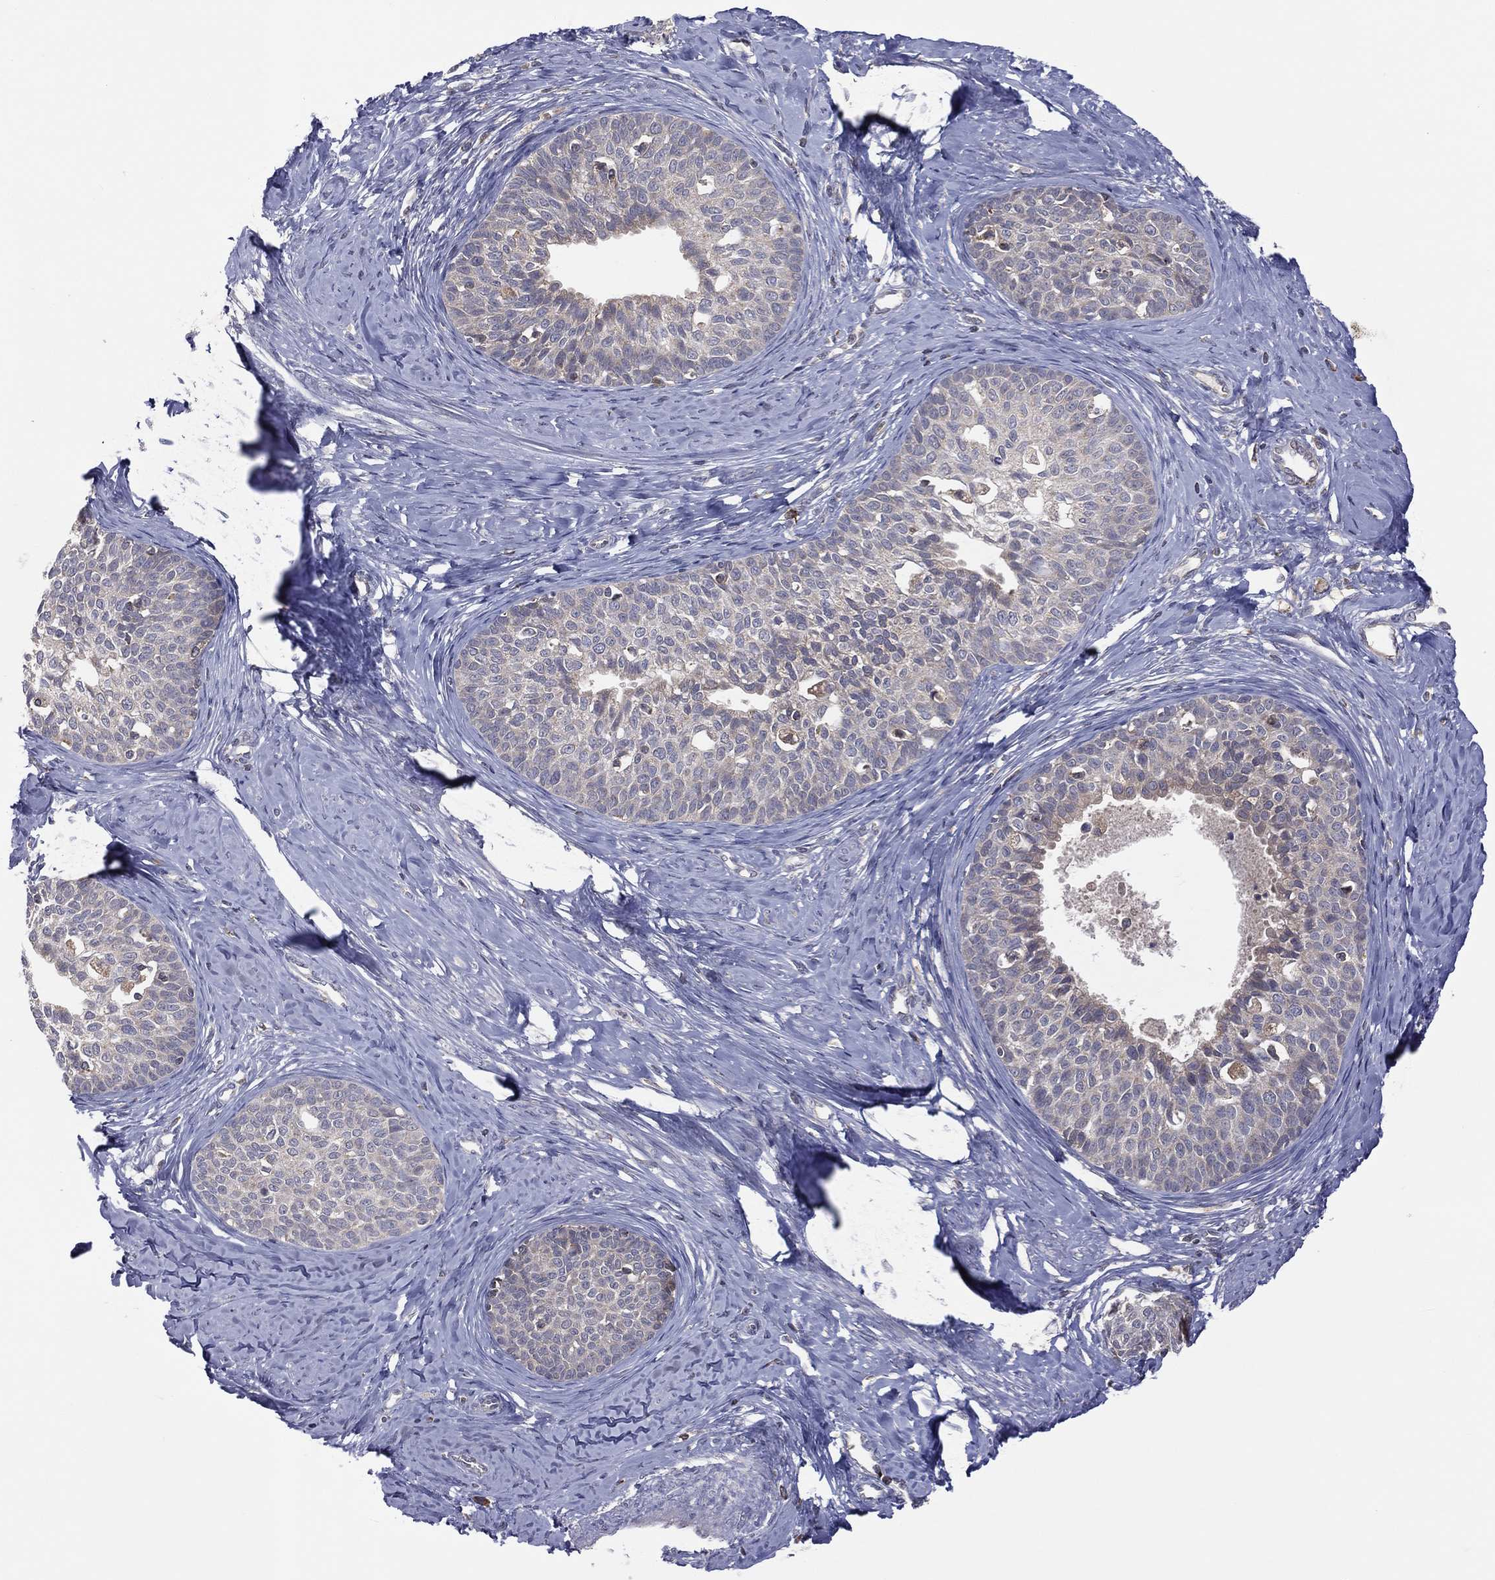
{"staining": {"intensity": "negative", "quantity": "none", "location": "none"}, "tissue": "cervical cancer", "cell_type": "Tumor cells", "image_type": "cancer", "snomed": [{"axis": "morphology", "description": "Squamous cell carcinoma, NOS"}, {"axis": "topography", "description": "Cervix"}], "caption": "An IHC photomicrograph of cervical cancer is shown. There is no staining in tumor cells of cervical cancer.", "gene": "STARD3", "patient": {"sex": "female", "age": 51}}